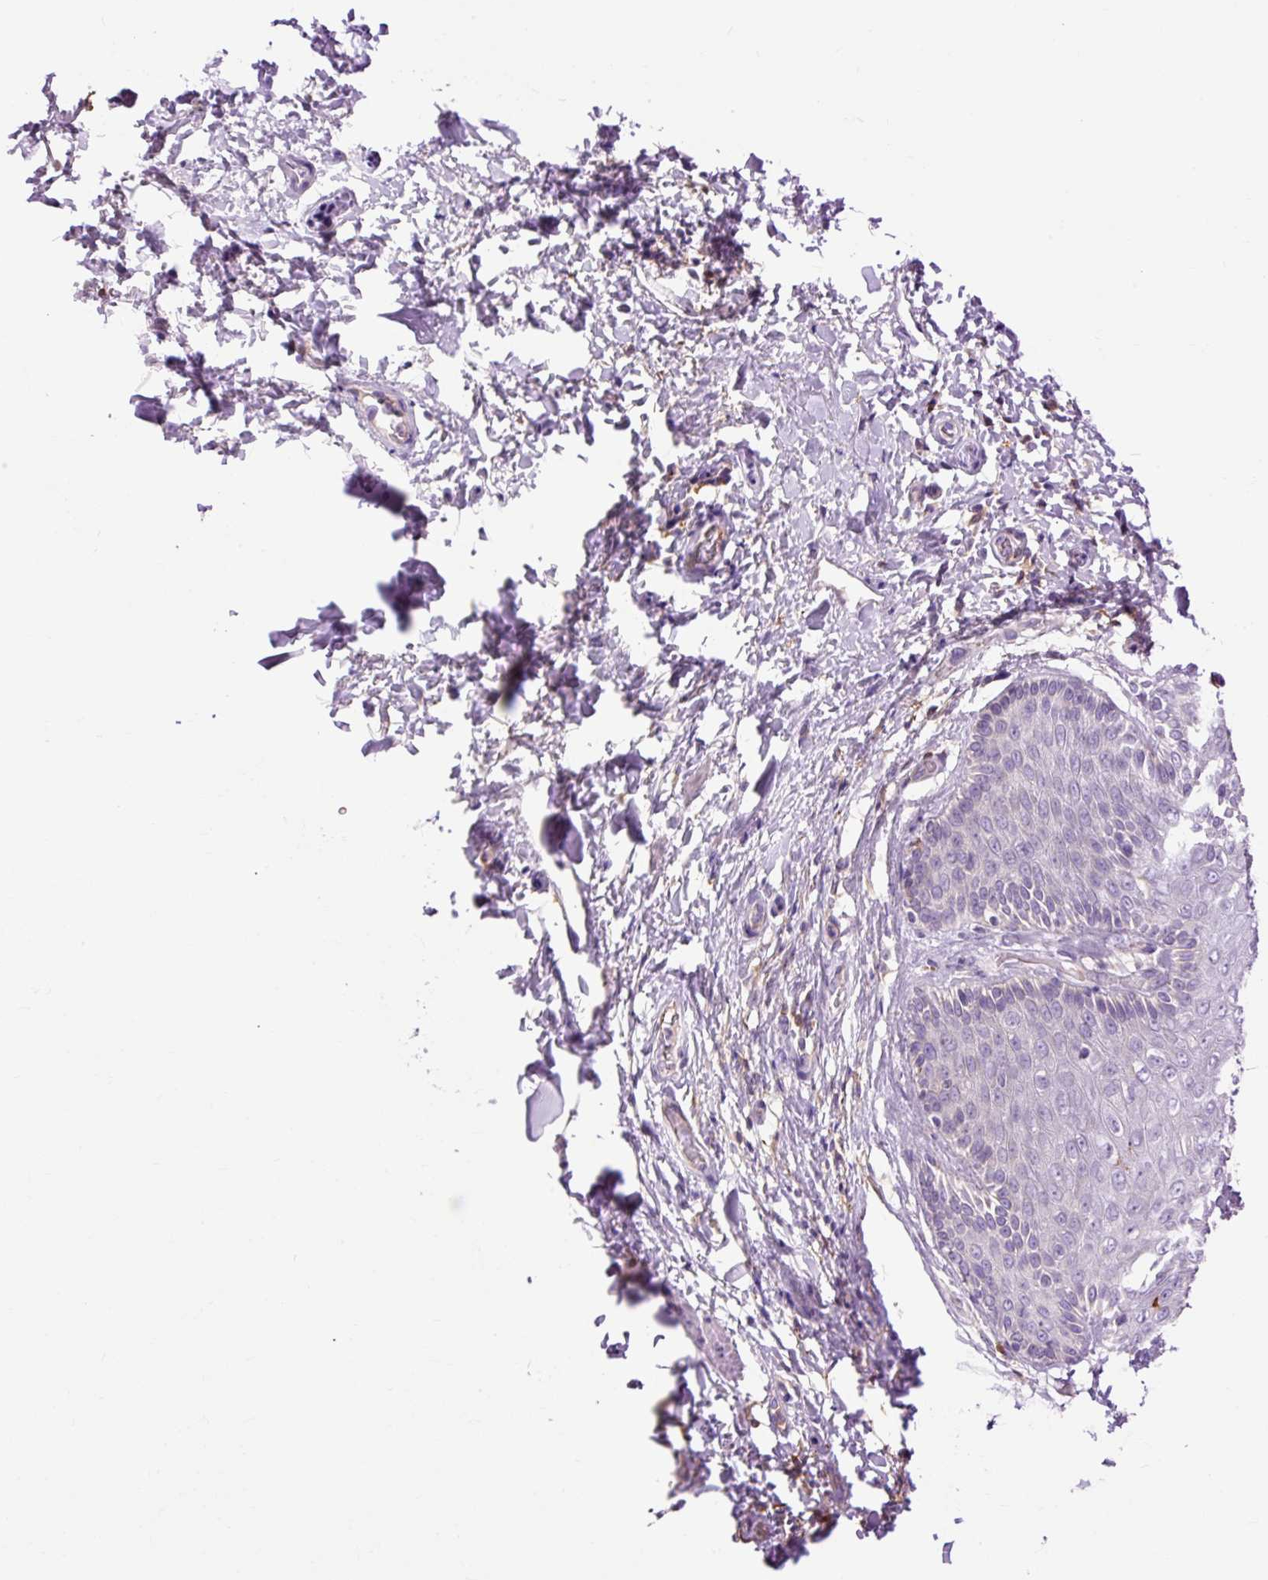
{"staining": {"intensity": "negative", "quantity": "none", "location": "none"}, "tissue": "skin", "cell_type": "Epidermal cells", "image_type": "normal", "snomed": [{"axis": "morphology", "description": "Normal tissue, NOS"}, {"axis": "topography", "description": "Peripheral nerve tissue"}], "caption": "Immunohistochemical staining of normal skin demonstrates no significant staining in epidermal cells. Nuclei are stained in blue.", "gene": "CD83", "patient": {"sex": "male", "age": 51}}